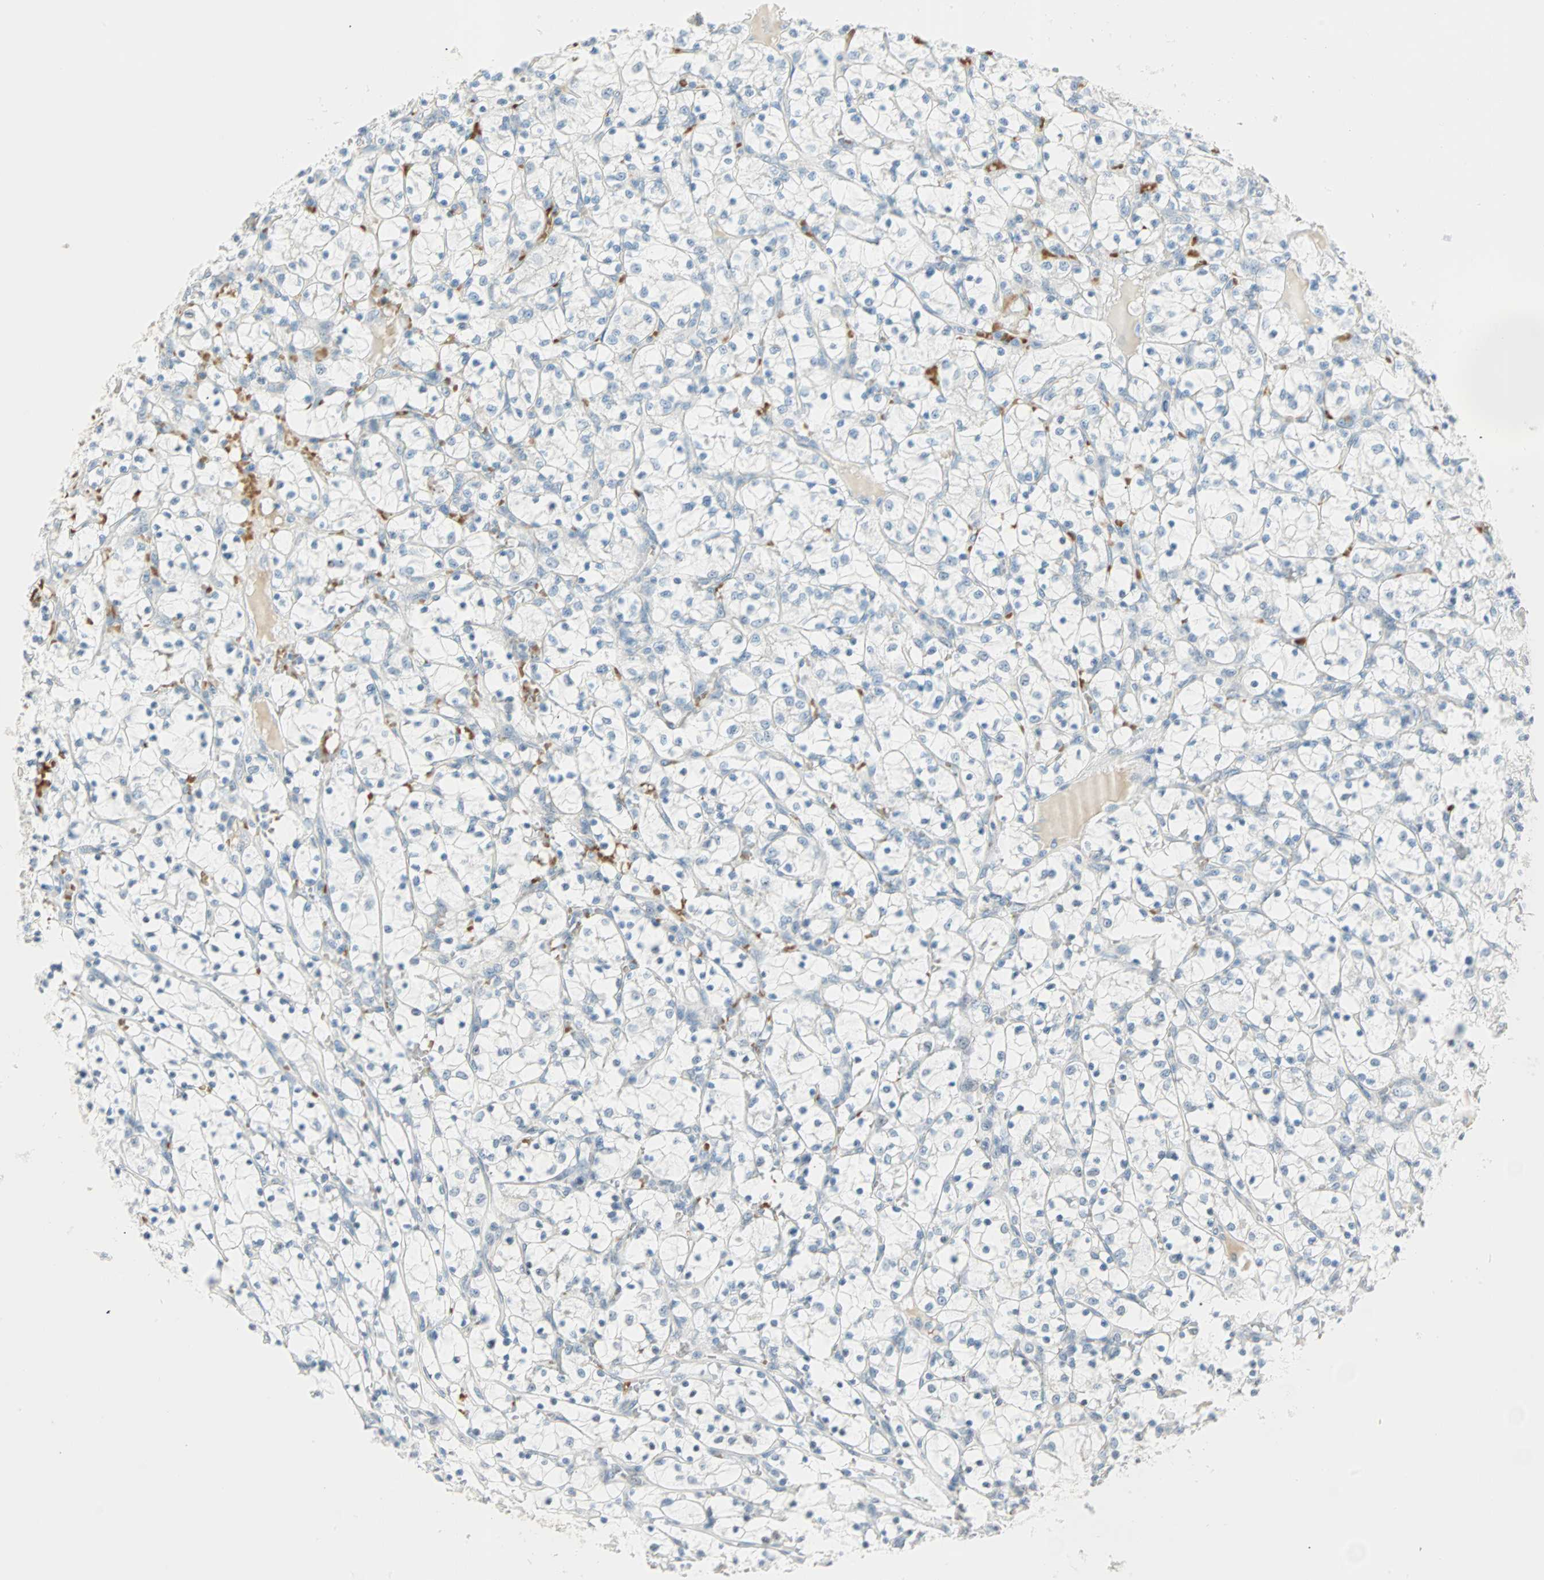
{"staining": {"intensity": "negative", "quantity": "none", "location": "none"}, "tissue": "renal cancer", "cell_type": "Tumor cells", "image_type": "cancer", "snomed": [{"axis": "morphology", "description": "Adenocarcinoma, NOS"}, {"axis": "topography", "description": "Kidney"}], "caption": "This is an immunohistochemistry (IHC) photomicrograph of human adenocarcinoma (renal). There is no positivity in tumor cells.", "gene": "BCAN", "patient": {"sex": "female", "age": 69}}